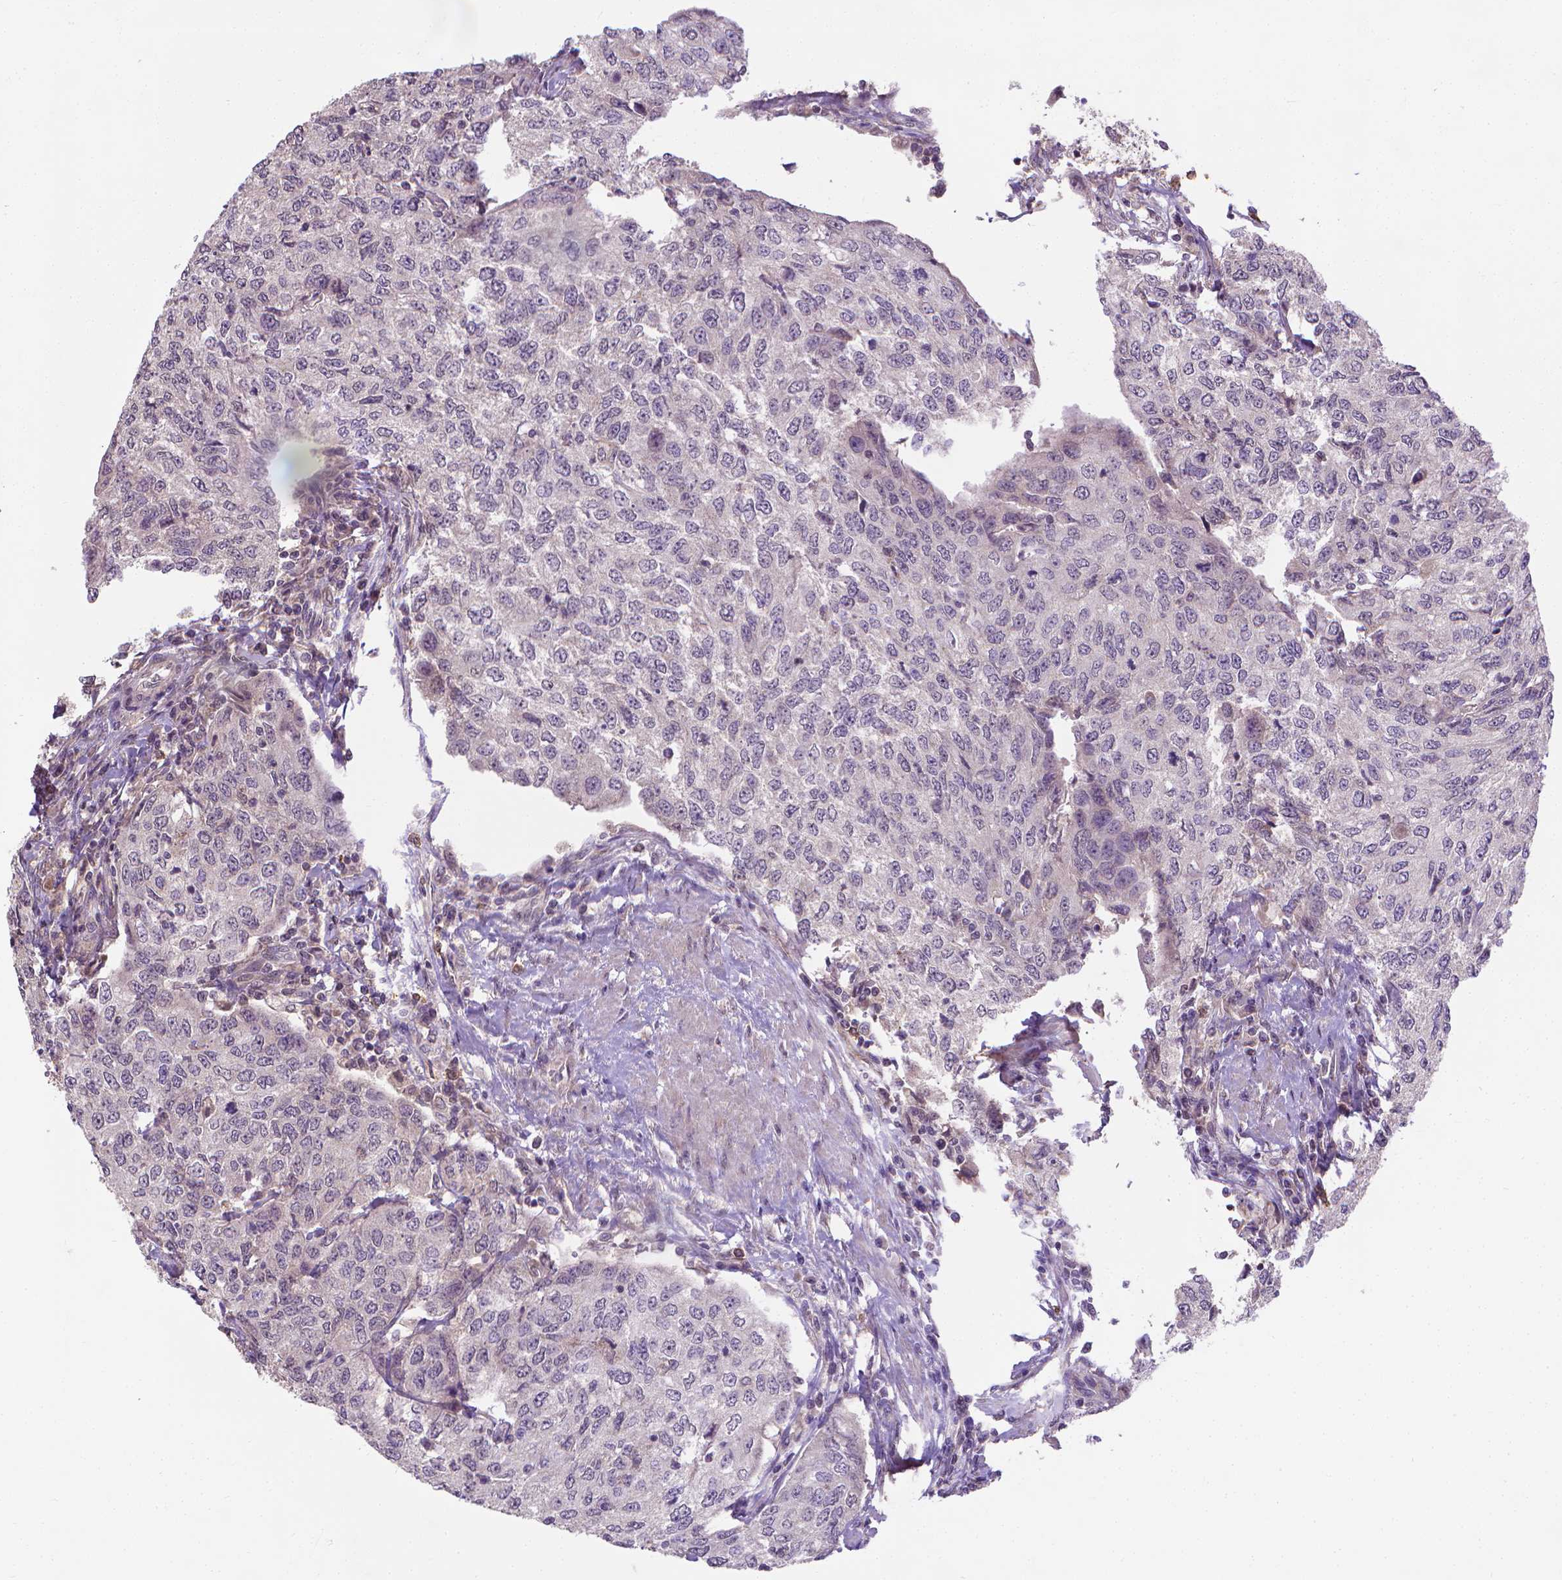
{"staining": {"intensity": "negative", "quantity": "none", "location": "none"}, "tissue": "urothelial cancer", "cell_type": "Tumor cells", "image_type": "cancer", "snomed": [{"axis": "morphology", "description": "Urothelial carcinoma, High grade"}, {"axis": "topography", "description": "Urinary bladder"}], "caption": "The image shows no staining of tumor cells in urothelial cancer.", "gene": "GPR63", "patient": {"sex": "female", "age": 78}}